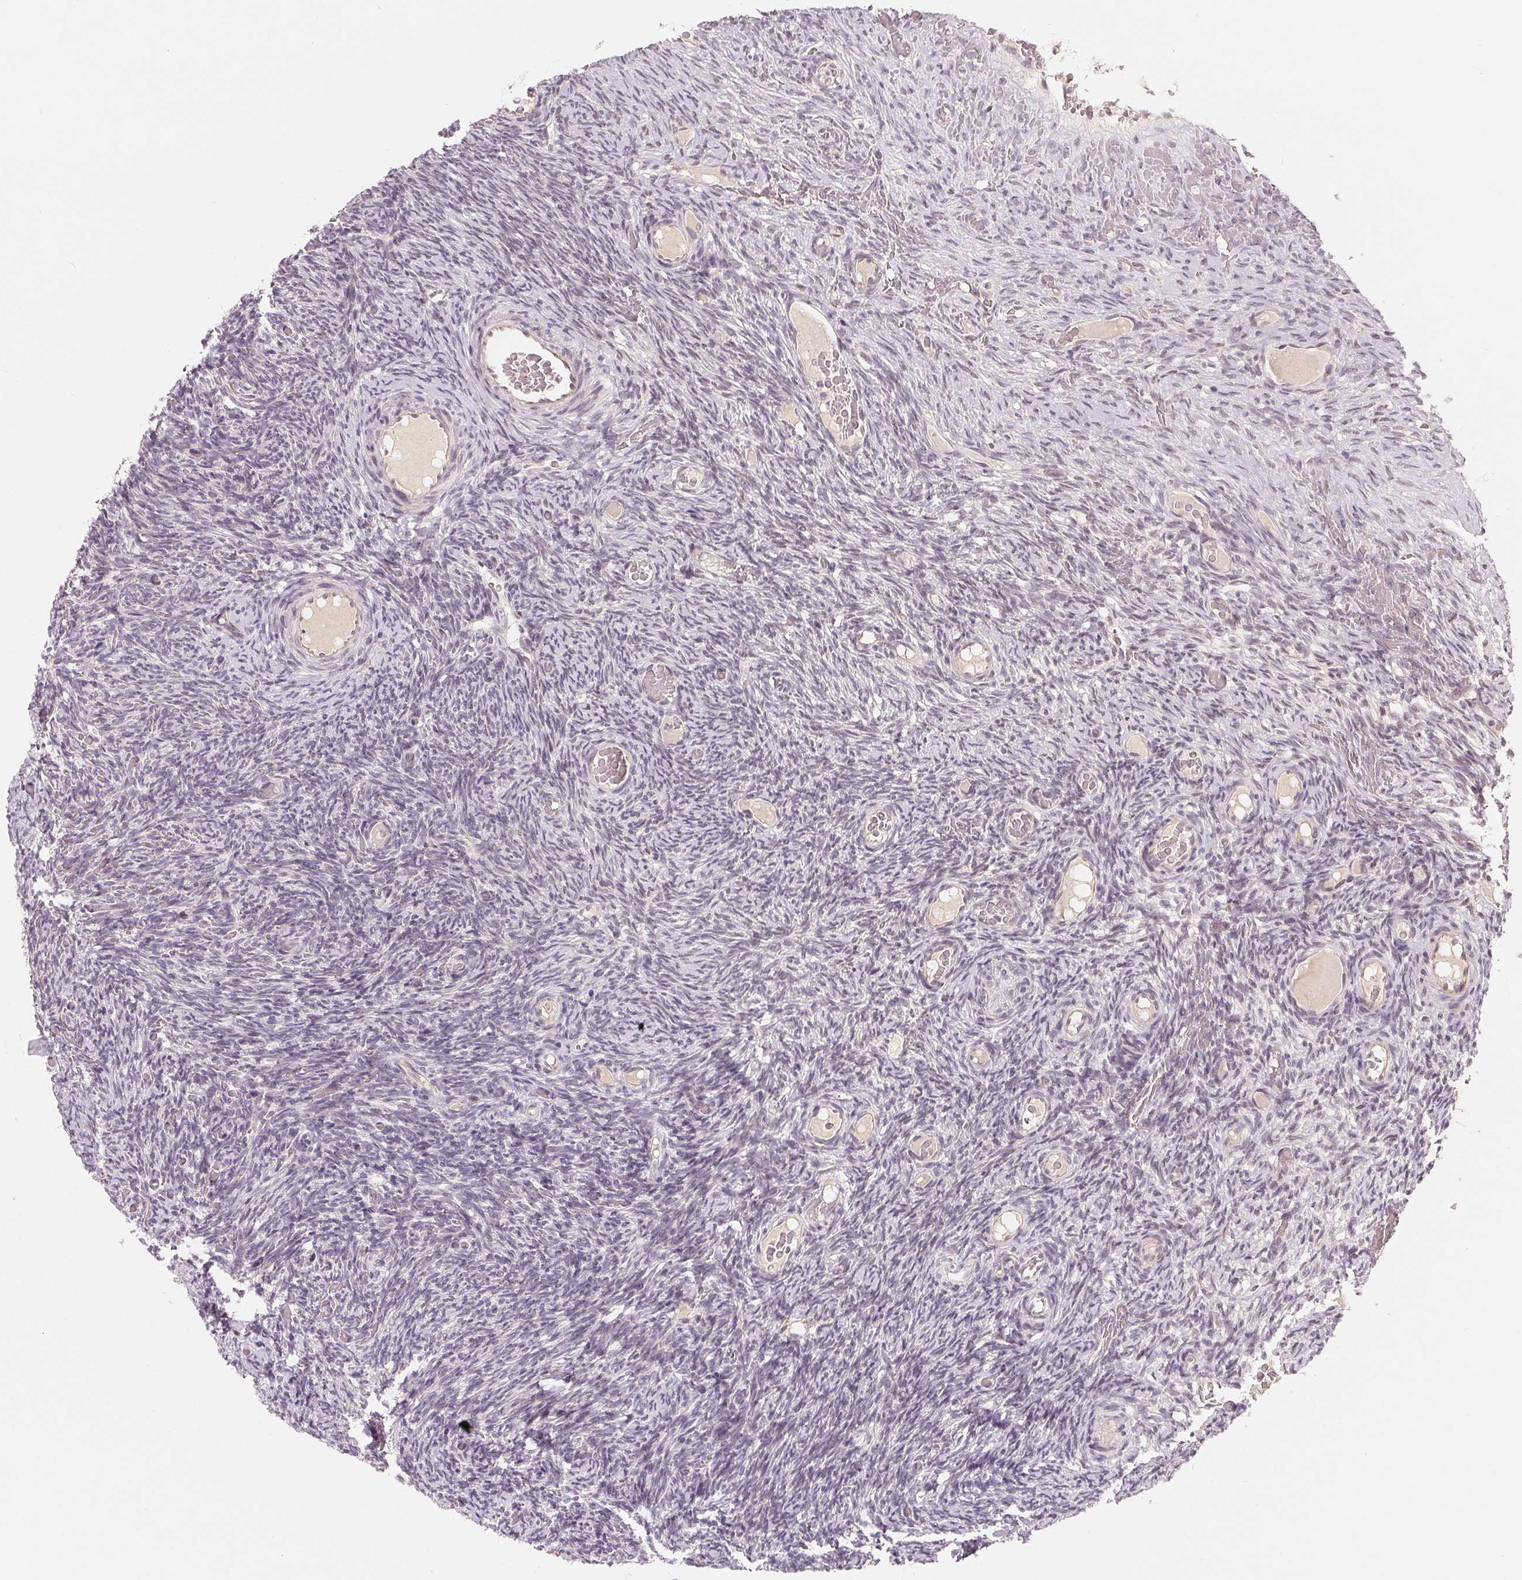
{"staining": {"intensity": "moderate", "quantity": ">75%", "location": "cytoplasmic/membranous"}, "tissue": "ovary", "cell_type": "Follicle cells", "image_type": "normal", "snomed": [{"axis": "morphology", "description": "Normal tissue, NOS"}, {"axis": "topography", "description": "Ovary"}], "caption": "Follicle cells display medium levels of moderate cytoplasmic/membranous positivity in approximately >75% of cells in unremarkable human ovary. (Stains: DAB in brown, nuclei in blue, Microscopy: brightfield microscopy at high magnification).", "gene": "TMSB15B", "patient": {"sex": "female", "age": 34}}